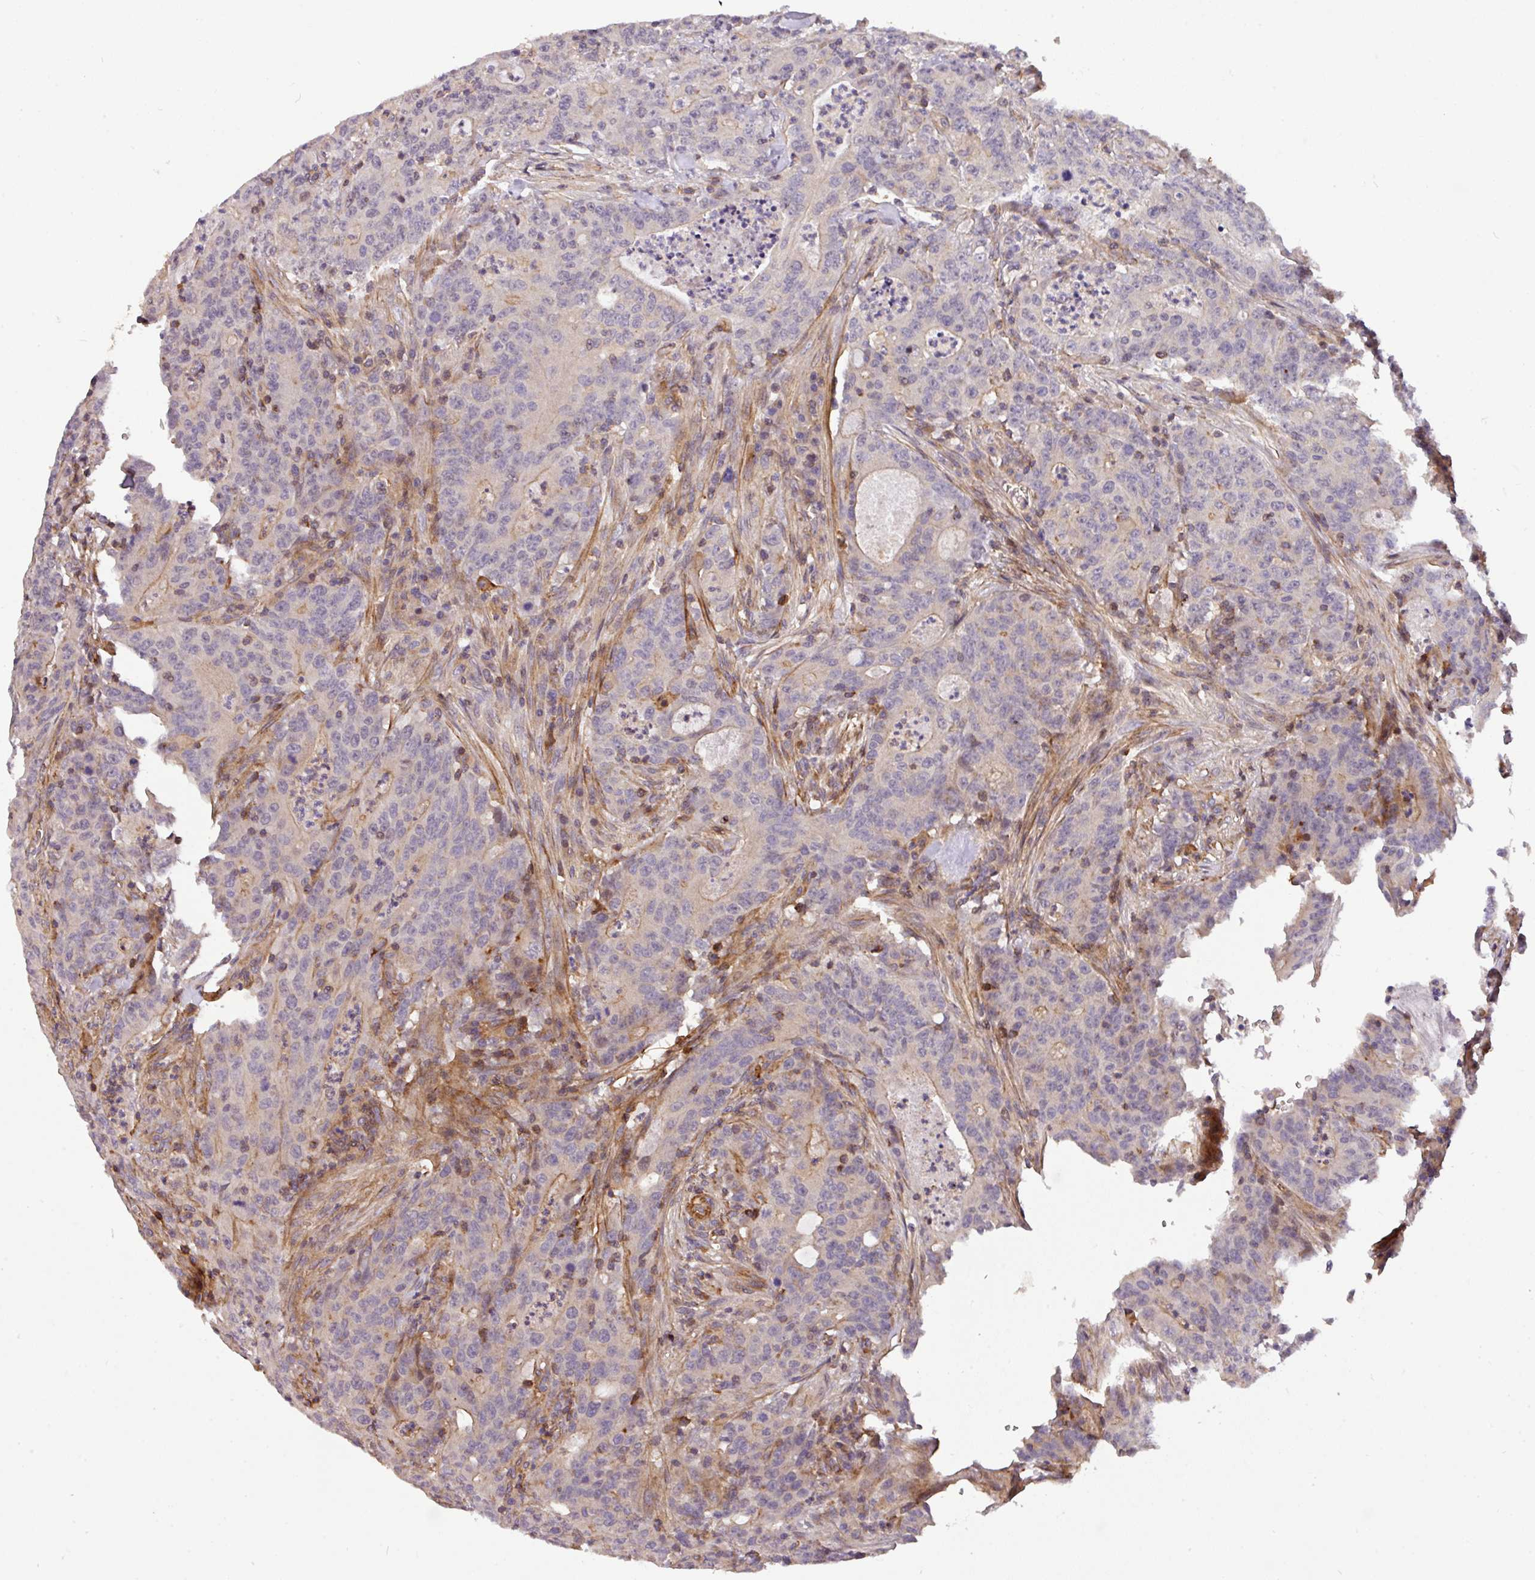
{"staining": {"intensity": "negative", "quantity": "none", "location": "none"}, "tissue": "colorectal cancer", "cell_type": "Tumor cells", "image_type": "cancer", "snomed": [{"axis": "morphology", "description": "Adenocarcinoma, NOS"}, {"axis": "topography", "description": "Colon"}], "caption": "An immunohistochemistry histopathology image of adenocarcinoma (colorectal) is shown. There is no staining in tumor cells of adenocarcinoma (colorectal).", "gene": "CASS4", "patient": {"sex": "male", "age": 83}}